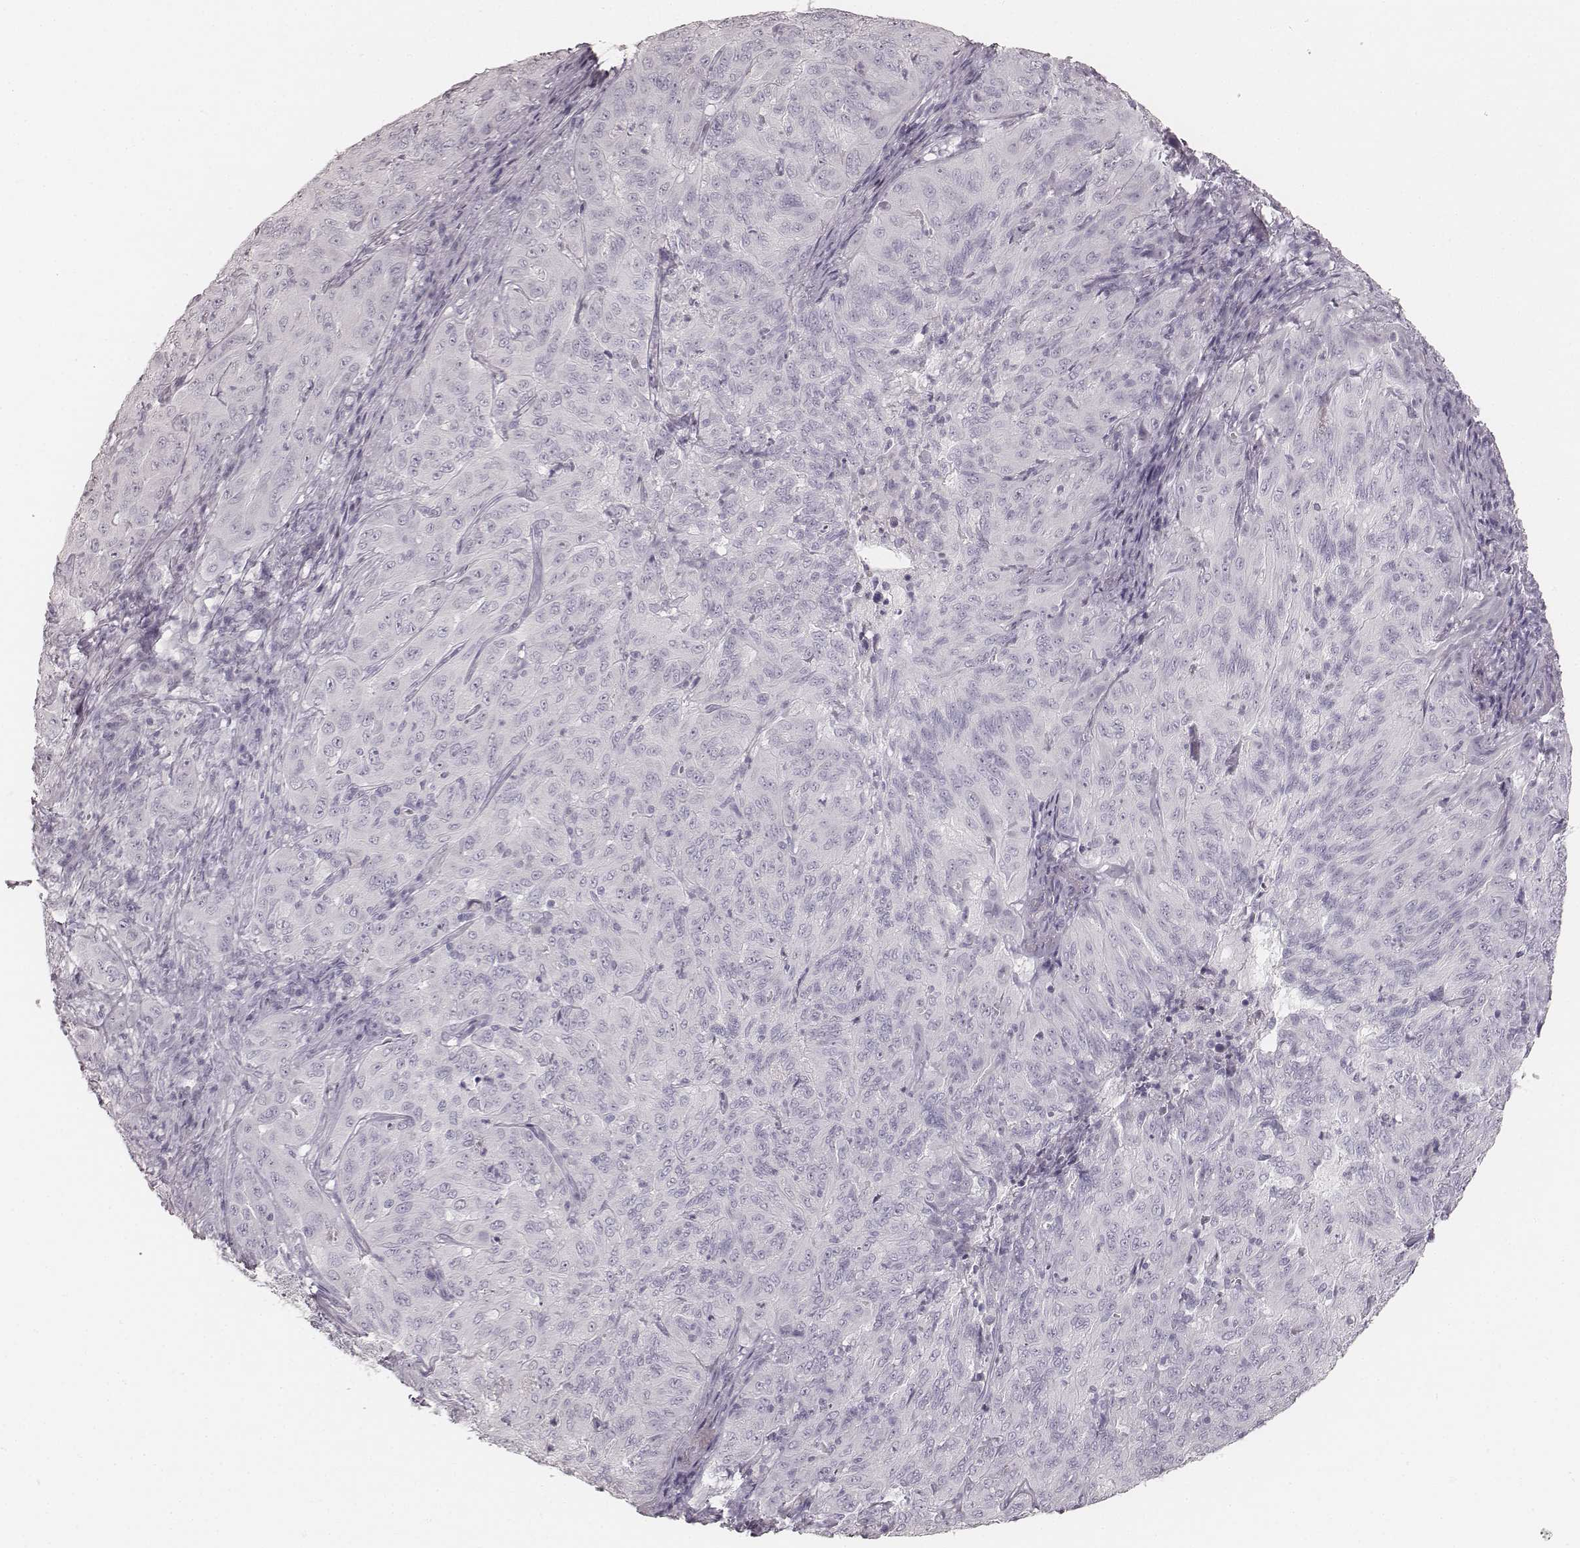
{"staining": {"intensity": "negative", "quantity": "none", "location": "none"}, "tissue": "pancreatic cancer", "cell_type": "Tumor cells", "image_type": "cancer", "snomed": [{"axis": "morphology", "description": "Adenocarcinoma, NOS"}, {"axis": "topography", "description": "Pancreas"}], "caption": "DAB immunohistochemical staining of human pancreatic adenocarcinoma shows no significant expression in tumor cells.", "gene": "KRT34", "patient": {"sex": "male", "age": 63}}